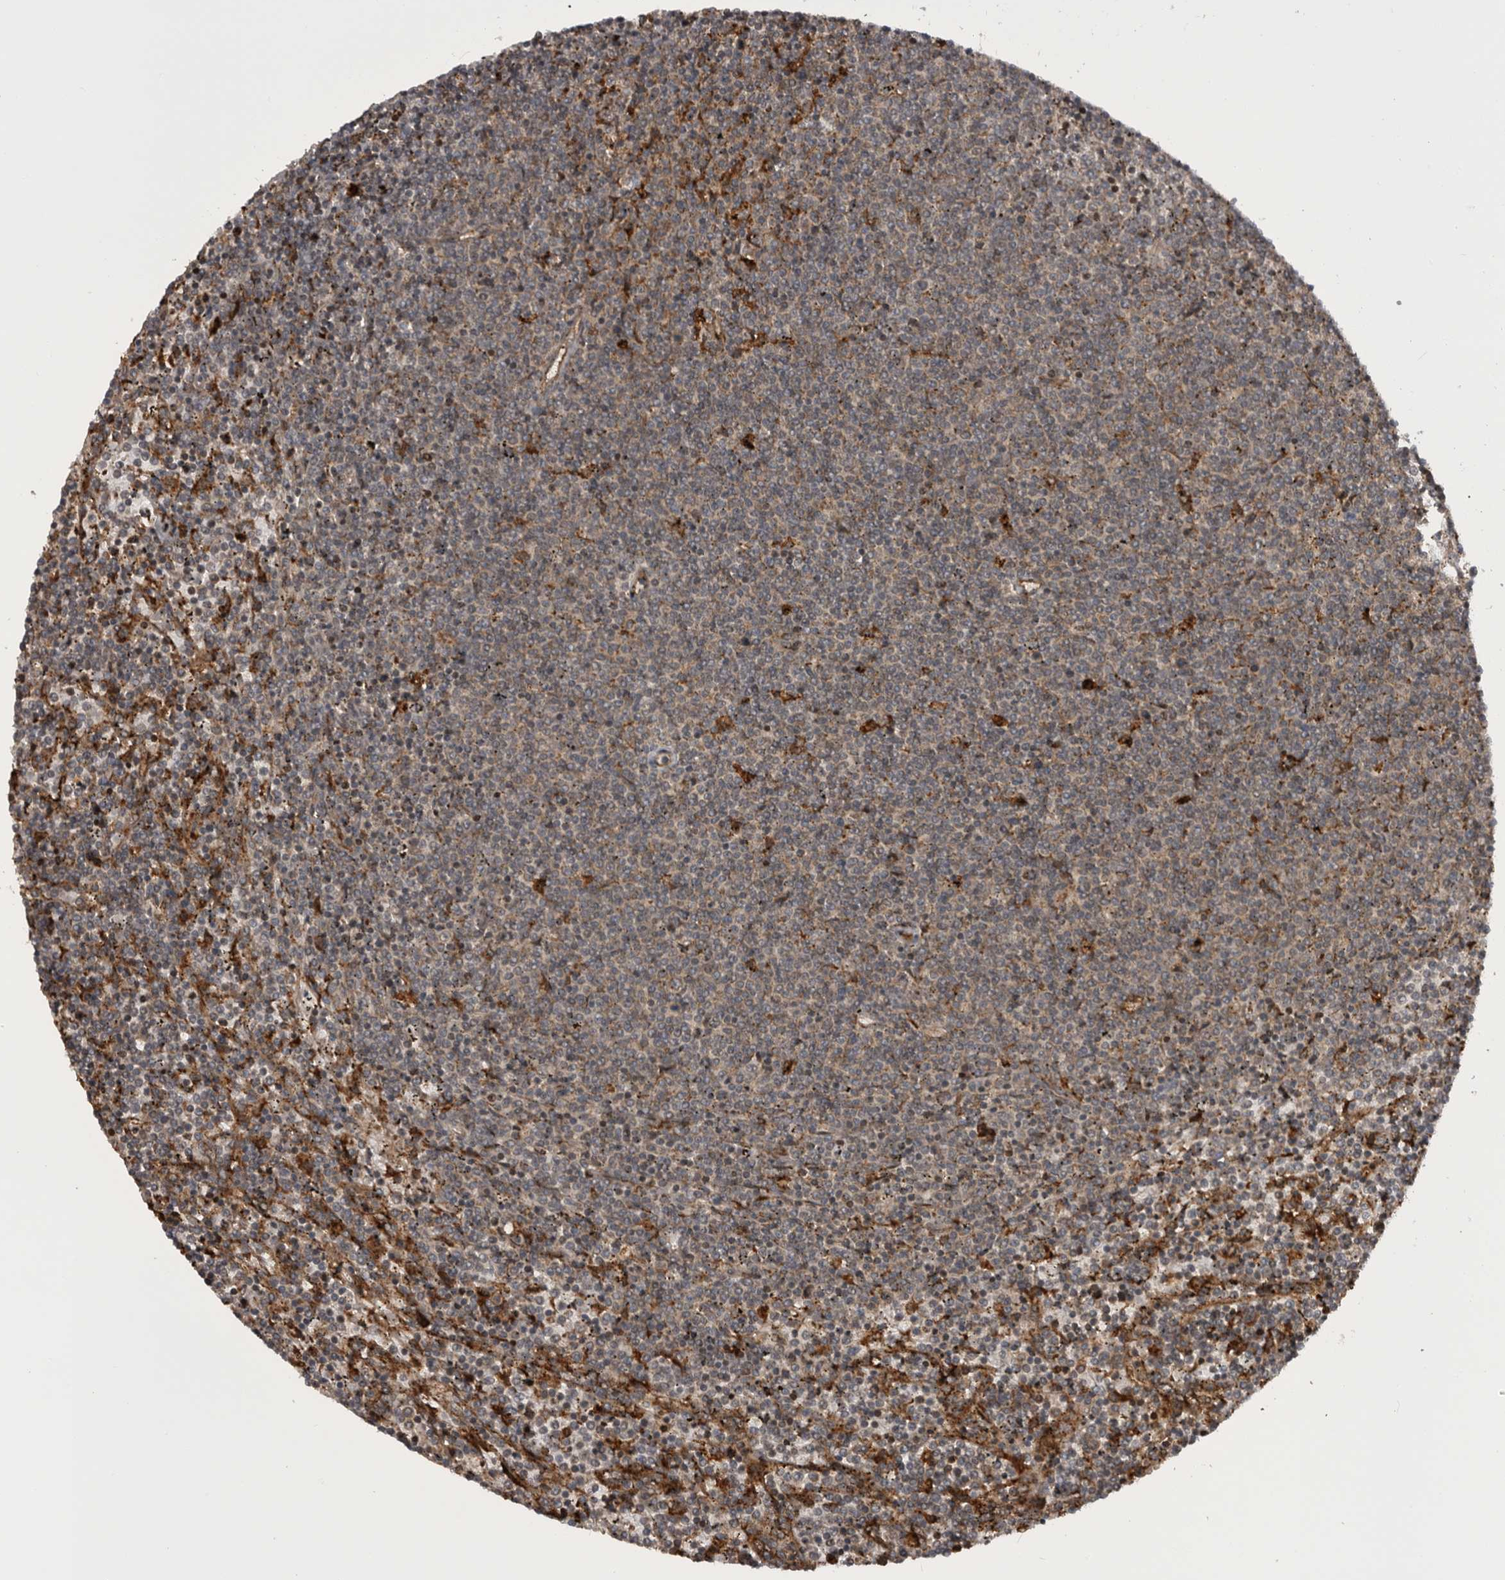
{"staining": {"intensity": "negative", "quantity": "none", "location": "none"}, "tissue": "lymphoma", "cell_type": "Tumor cells", "image_type": "cancer", "snomed": [{"axis": "morphology", "description": "Malignant lymphoma, non-Hodgkin's type, Low grade"}, {"axis": "topography", "description": "Spleen"}], "caption": "Malignant lymphoma, non-Hodgkin's type (low-grade) stained for a protein using immunohistochemistry exhibits no staining tumor cells.", "gene": "RAB3GAP2", "patient": {"sex": "female", "age": 50}}